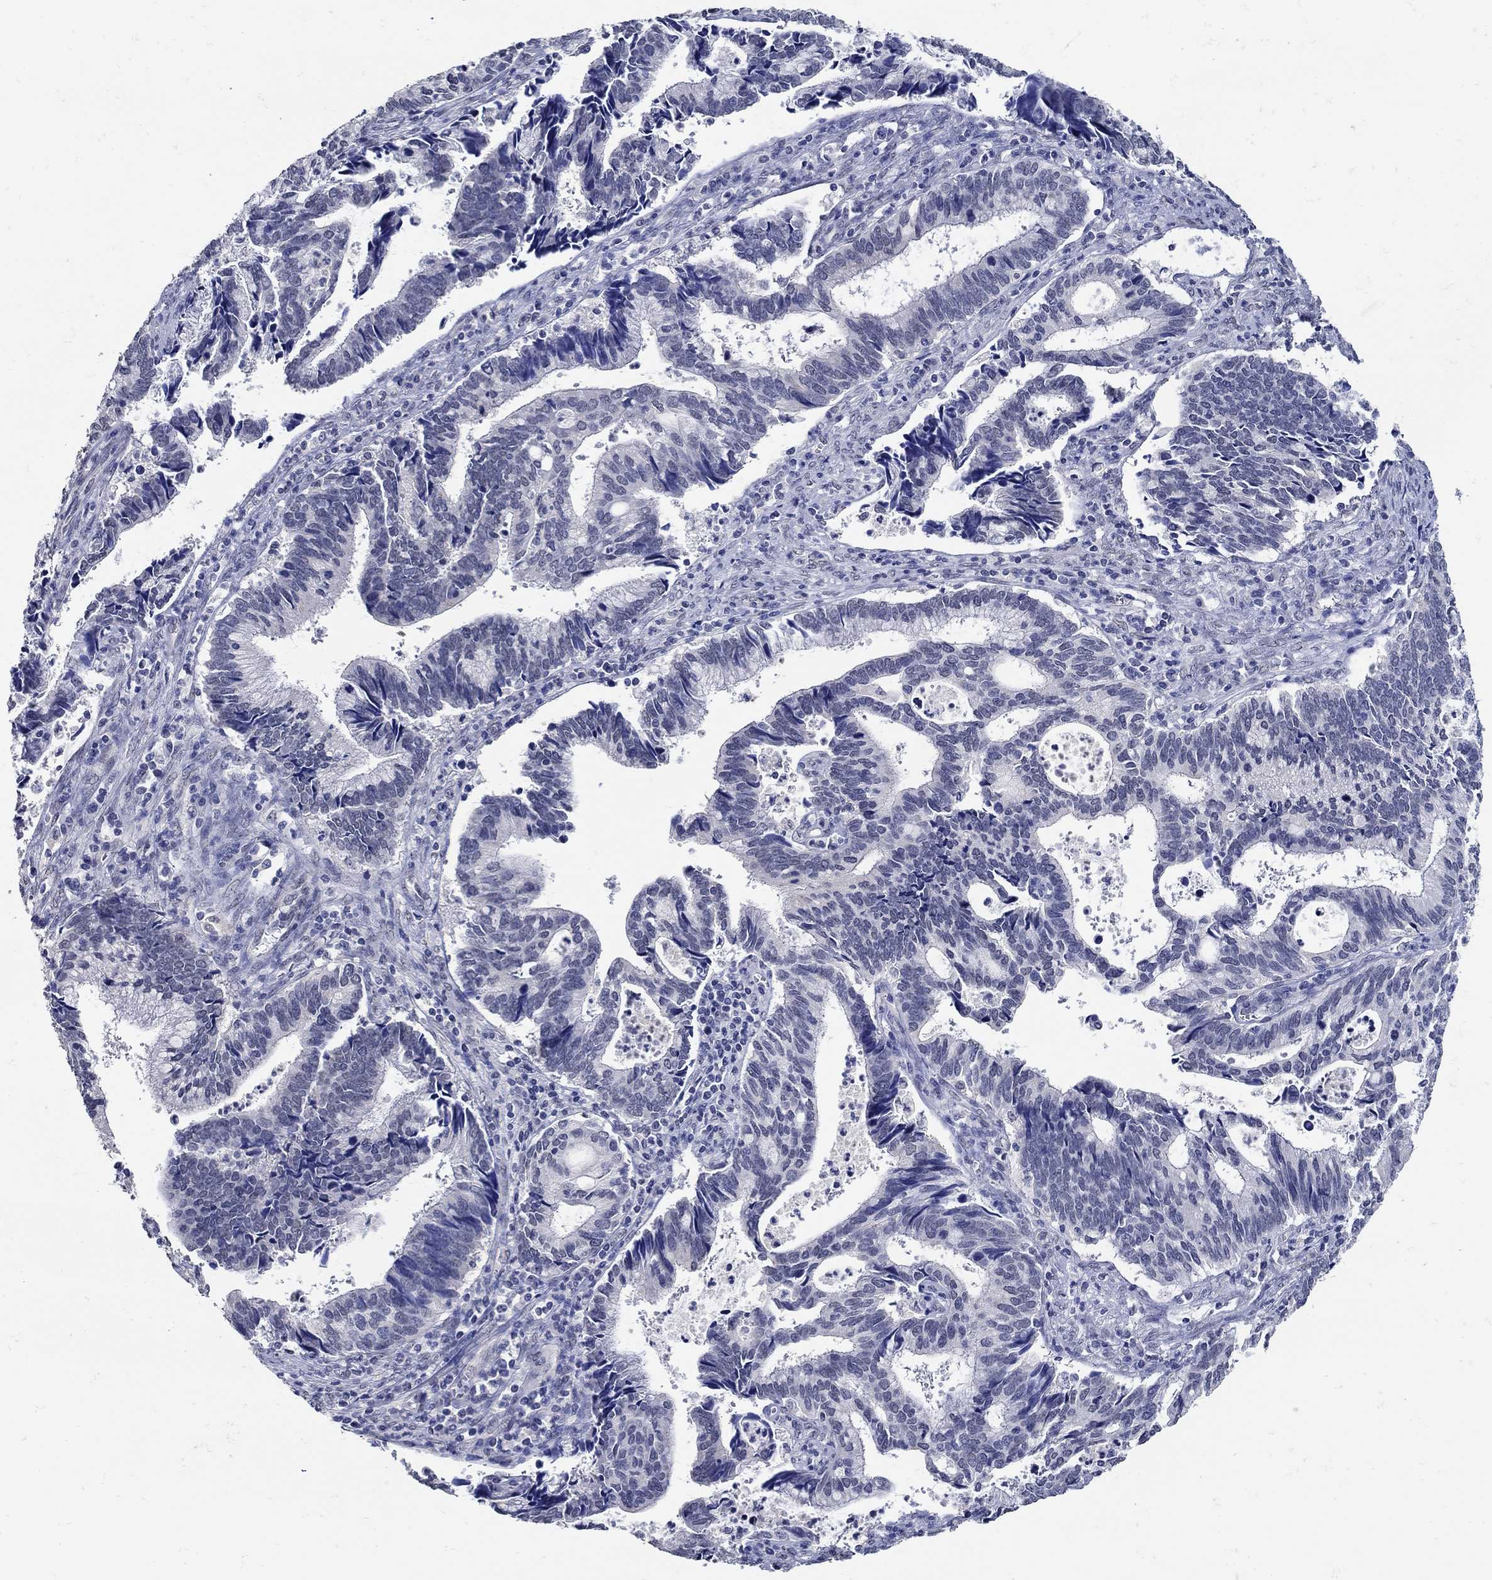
{"staining": {"intensity": "negative", "quantity": "none", "location": "none"}, "tissue": "cervical cancer", "cell_type": "Tumor cells", "image_type": "cancer", "snomed": [{"axis": "morphology", "description": "Adenocarcinoma, NOS"}, {"axis": "topography", "description": "Cervix"}], "caption": "IHC photomicrograph of human cervical cancer (adenocarcinoma) stained for a protein (brown), which reveals no staining in tumor cells.", "gene": "KCNN3", "patient": {"sex": "female", "age": 42}}